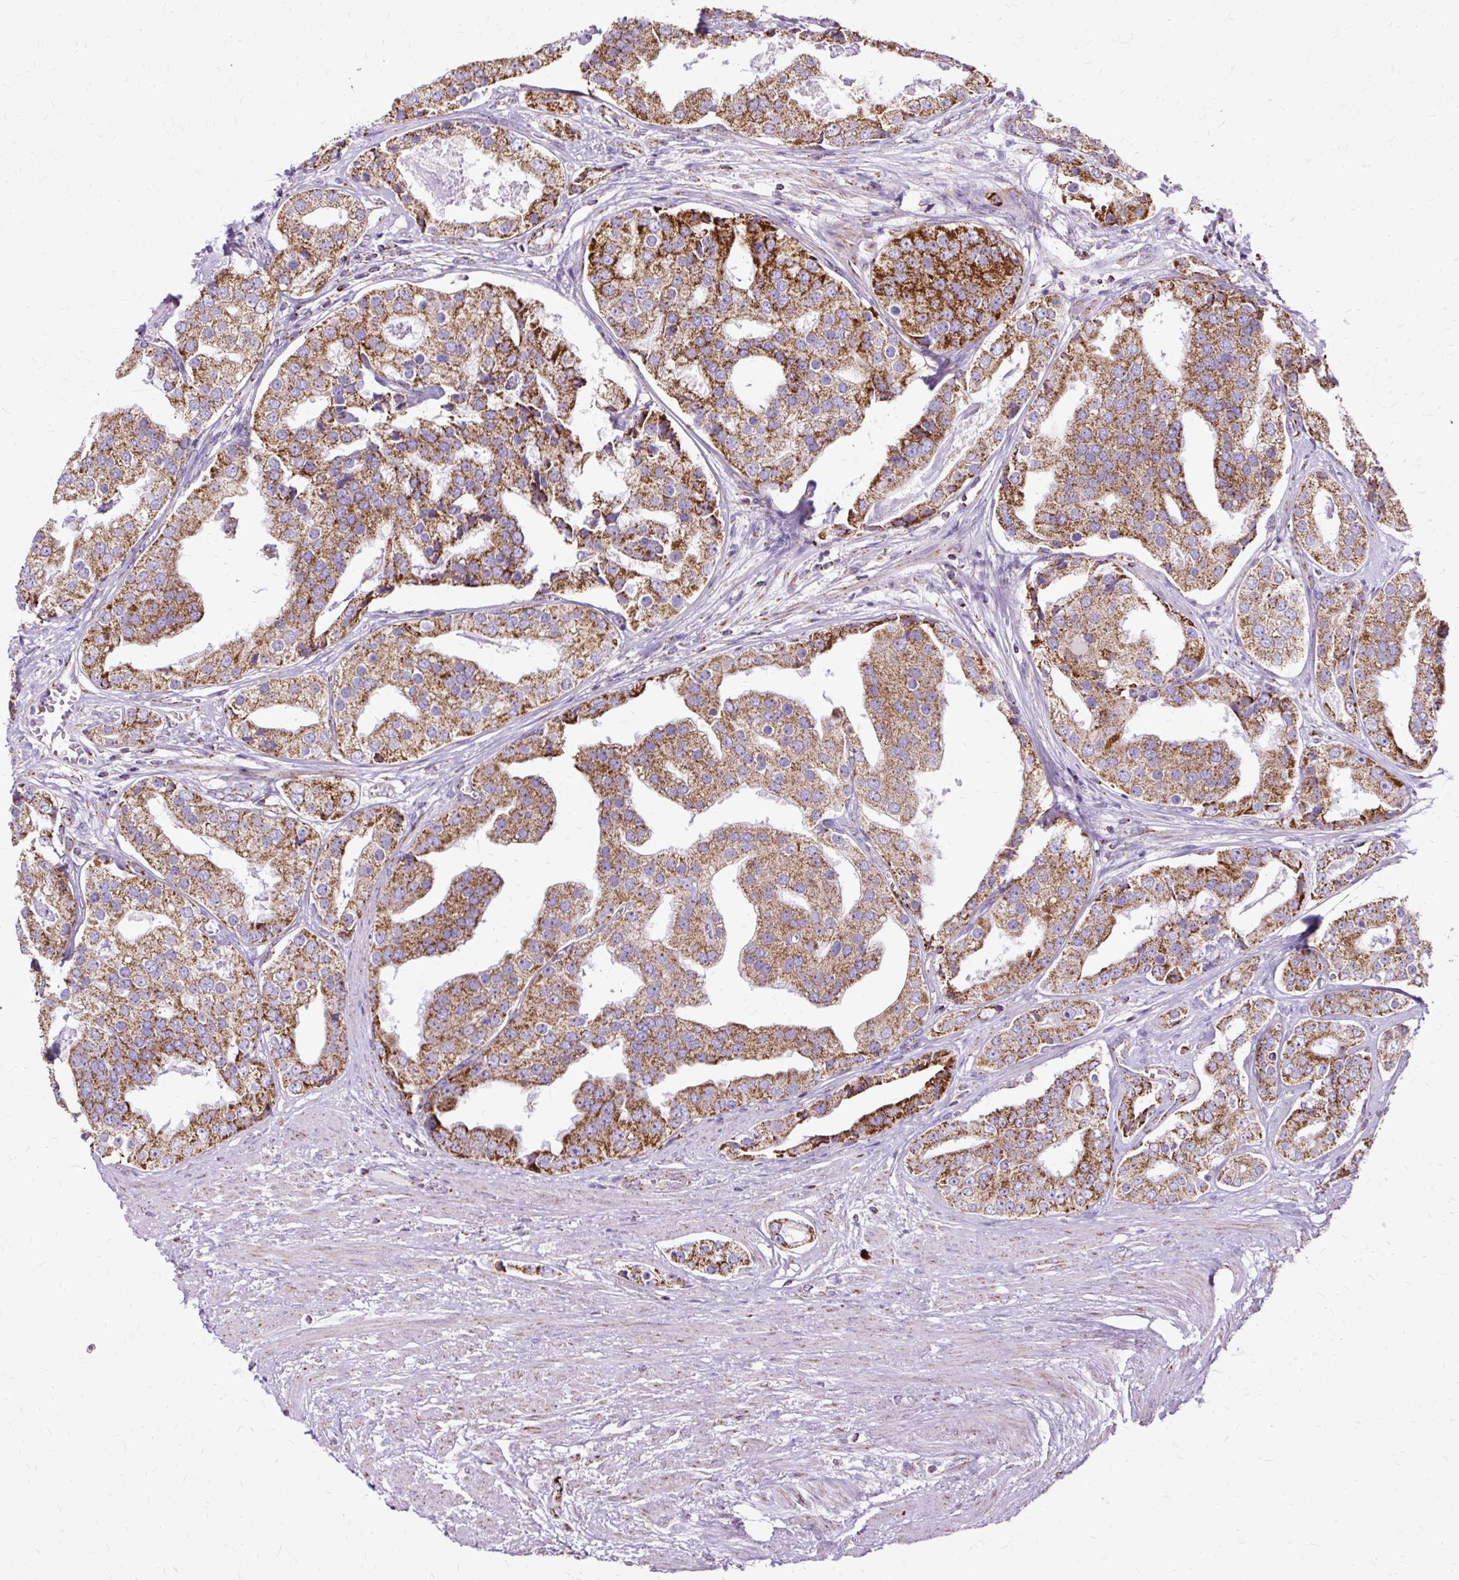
{"staining": {"intensity": "strong", "quantity": ">75%", "location": "cytoplasmic/membranous"}, "tissue": "prostate cancer", "cell_type": "Tumor cells", "image_type": "cancer", "snomed": [{"axis": "morphology", "description": "Adenocarcinoma, High grade"}, {"axis": "topography", "description": "Prostate"}], "caption": "This image demonstrates immunohistochemistry staining of human prostate adenocarcinoma (high-grade), with high strong cytoplasmic/membranous positivity in about >75% of tumor cells.", "gene": "DLAT", "patient": {"sex": "male", "age": 71}}